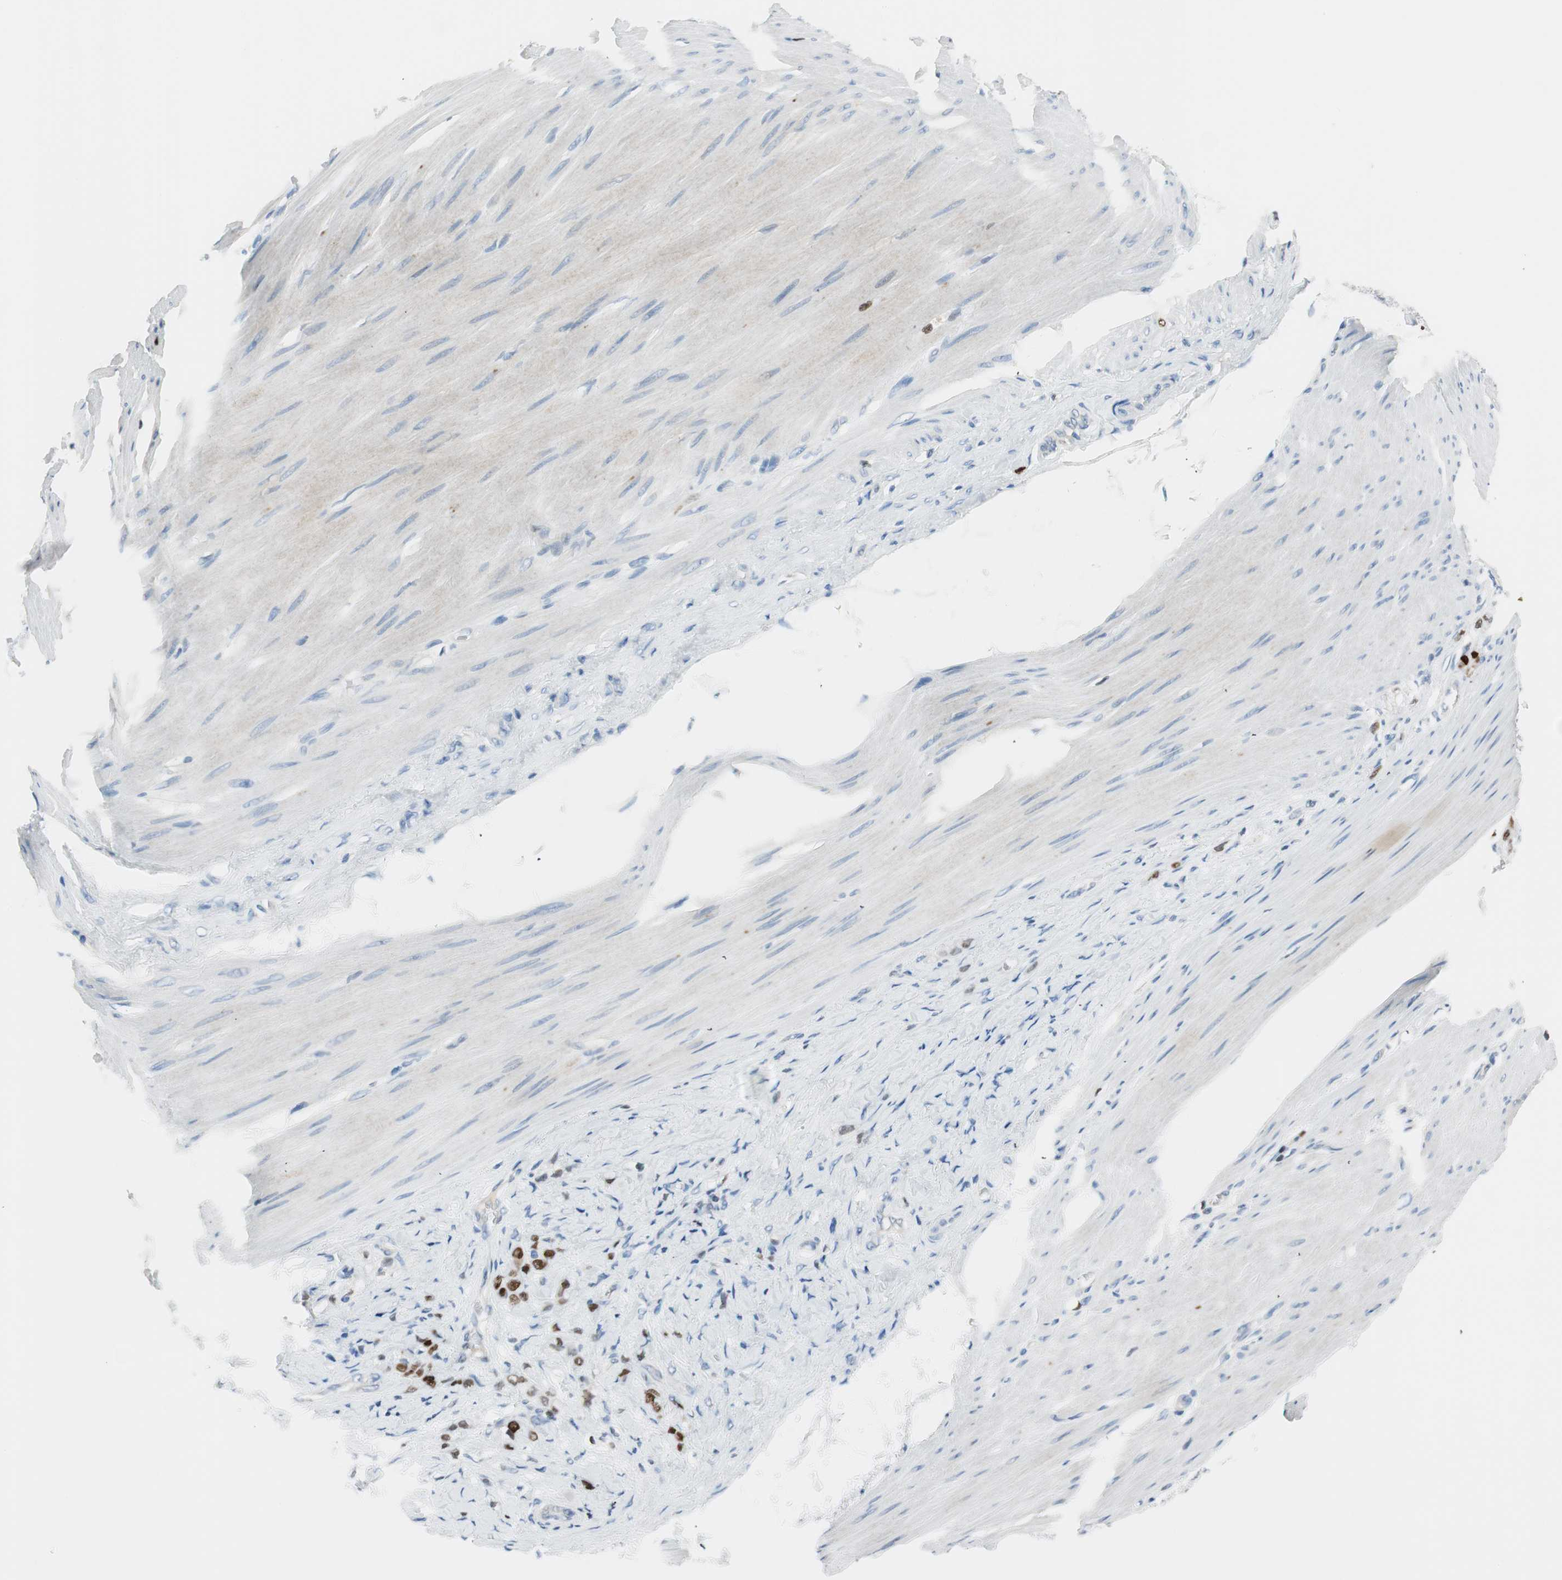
{"staining": {"intensity": "moderate", "quantity": "<25%", "location": "cytoplasmic/membranous"}, "tissue": "stomach cancer", "cell_type": "Tumor cells", "image_type": "cancer", "snomed": [{"axis": "morphology", "description": "Adenocarcinoma, NOS"}, {"axis": "topography", "description": "Stomach"}], "caption": "Protein analysis of stomach adenocarcinoma tissue demonstrates moderate cytoplasmic/membranous expression in about <25% of tumor cells.", "gene": "EZH2", "patient": {"sex": "male", "age": 82}}